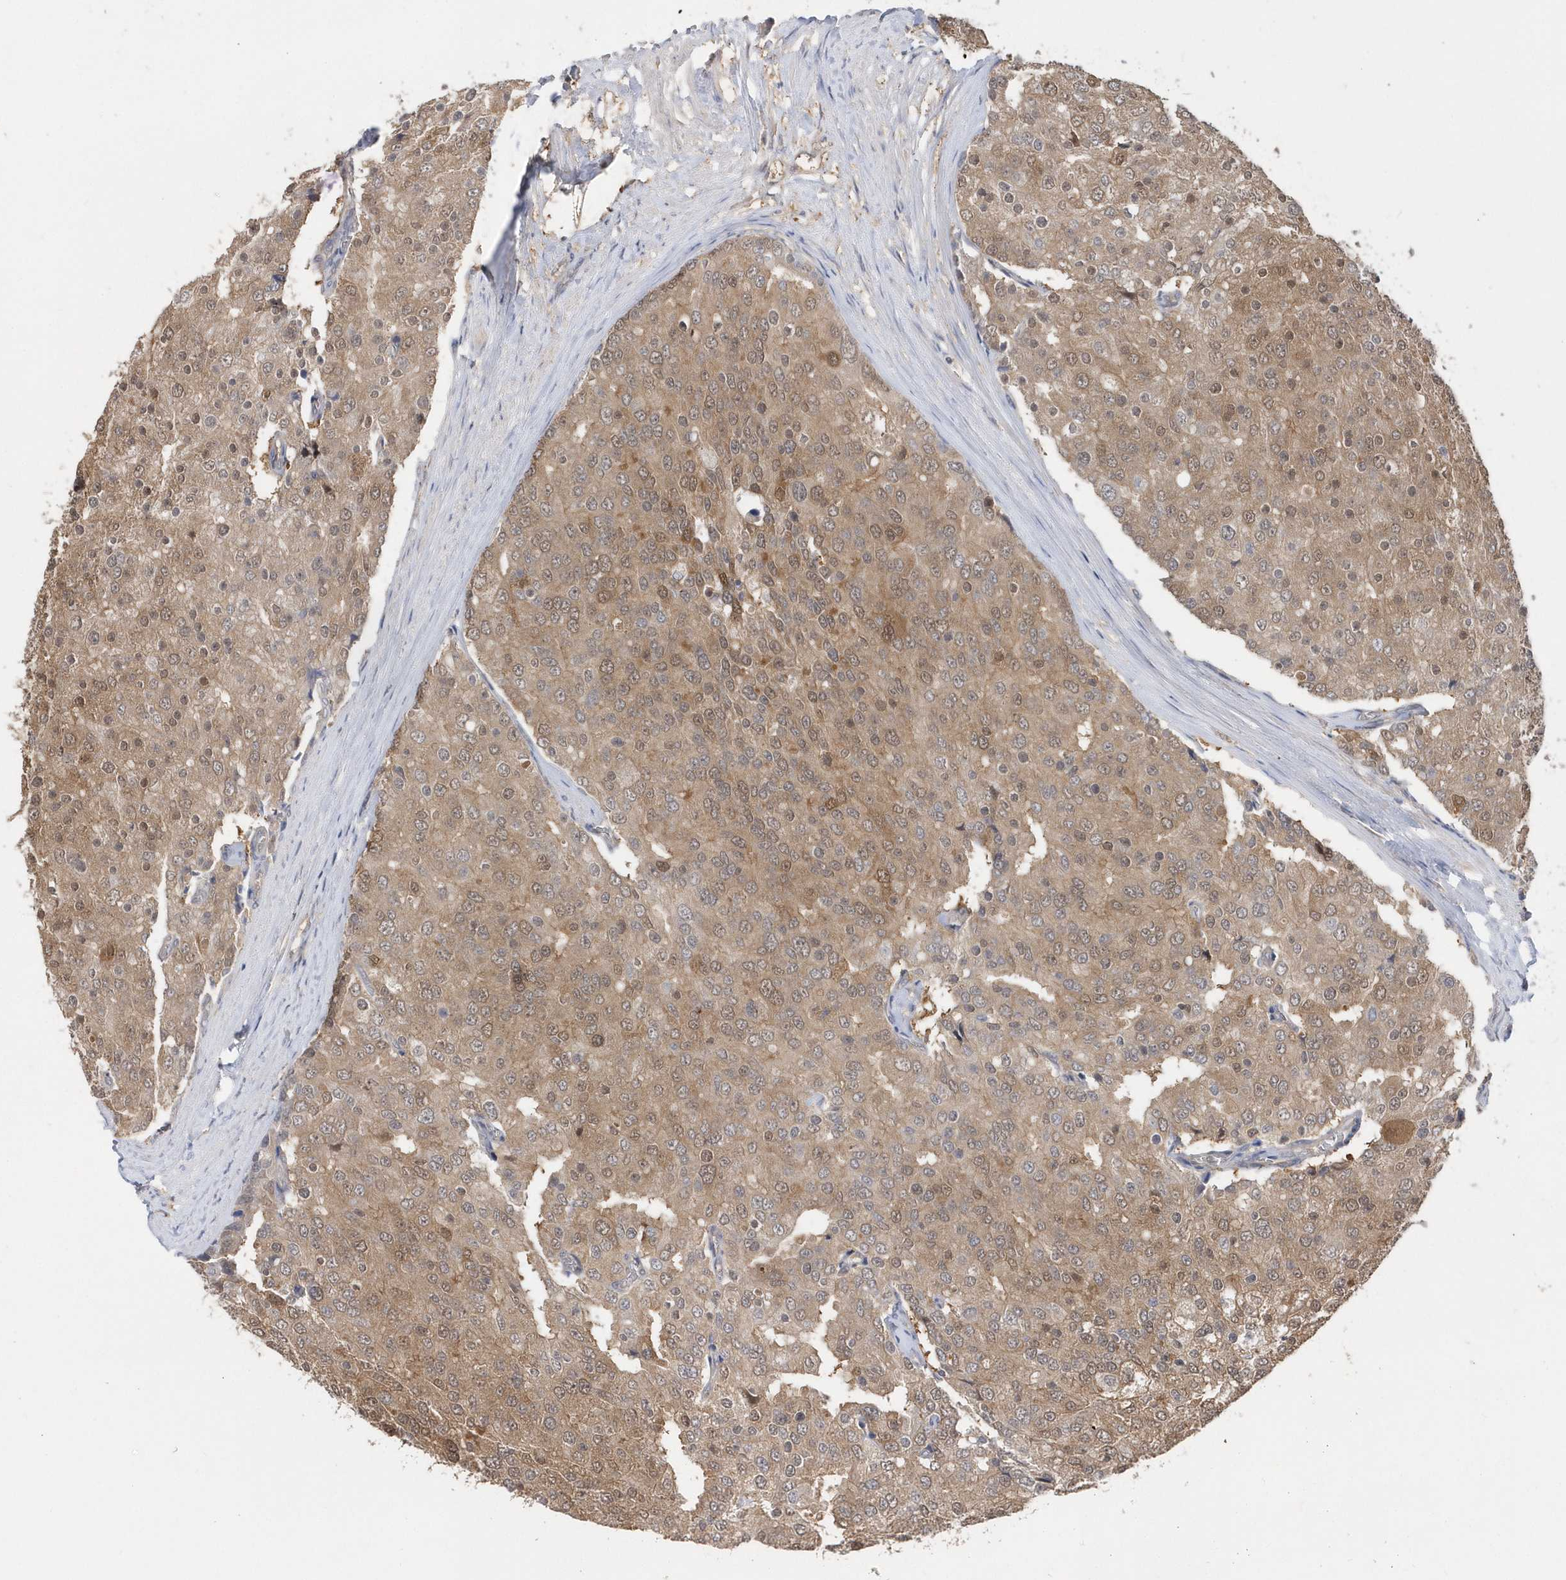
{"staining": {"intensity": "weak", "quantity": ">75%", "location": "cytoplasmic/membranous,nuclear"}, "tissue": "prostate cancer", "cell_type": "Tumor cells", "image_type": "cancer", "snomed": [{"axis": "morphology", "description": "Adenocarcinoma, High grade"}, {"axis": "topography", "description": "Prostate"}], "caption": "Immunohistochemical staining of prostate adenocarcinoma (high-grade) exhibits low levels of weak cytoplasmic/membranous and nuclear positivity in about >75% of tumor cells. (DAB (3,3'-diaminobenzidine) = brown stain, brightfield microscopy at high magnification).", "gene": "RPE", "patient": {"sex": "male", "age": 50}}